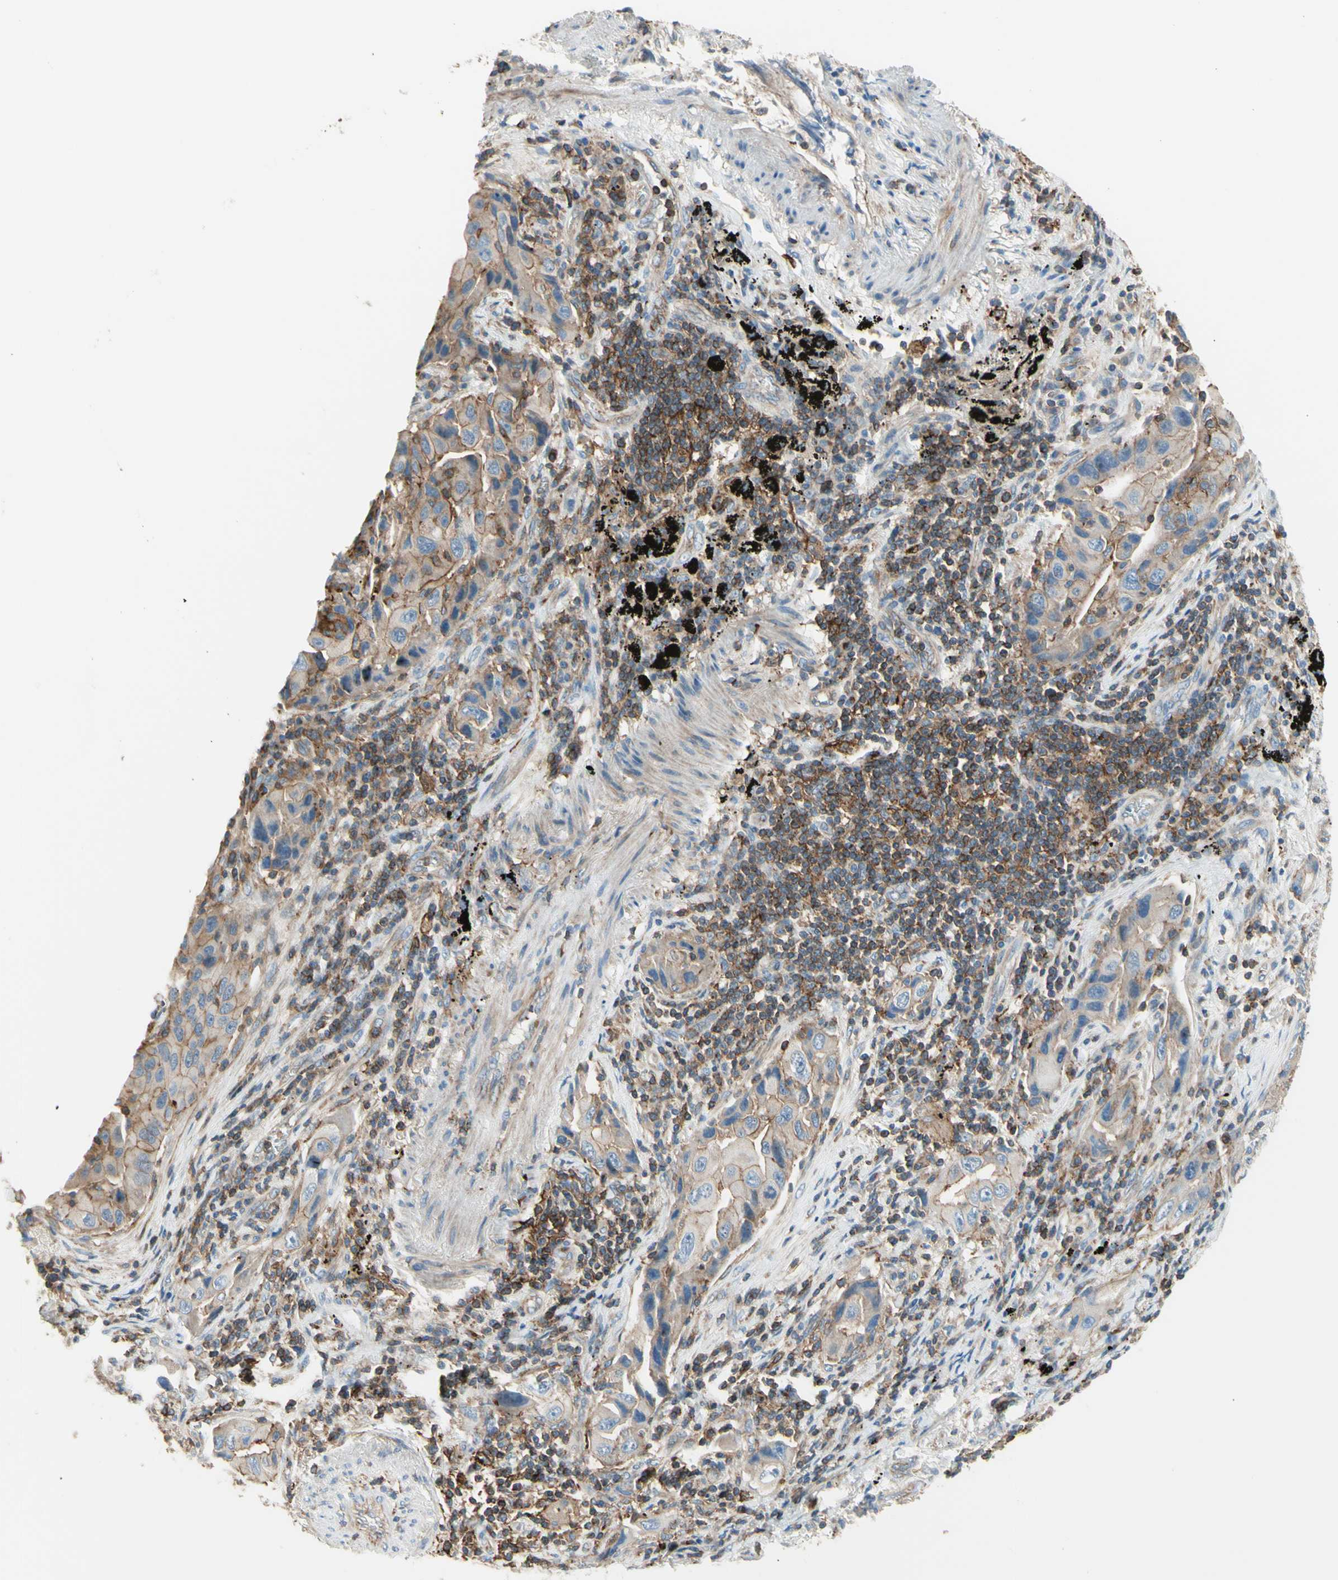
{"staining": {"intensity": "moderate", "quantity": ">75%", "location": "cytoplasmic/membranous"}, "tissue": "lung cancer", "cell_type": "Tumor cells", "image_type": "cancer", "snomed": [{"axis": "morphology", "description": "Adenocarcinoma, NOS"}, {"axis": "topography", "description": "Lung"}], "caption": "Human lung adenocarcinoma stained with a protein marker reveals moderate staining in tumor cells.", "gene": "SEMA4C", "patient": {"sex": "female", "age": 65}}